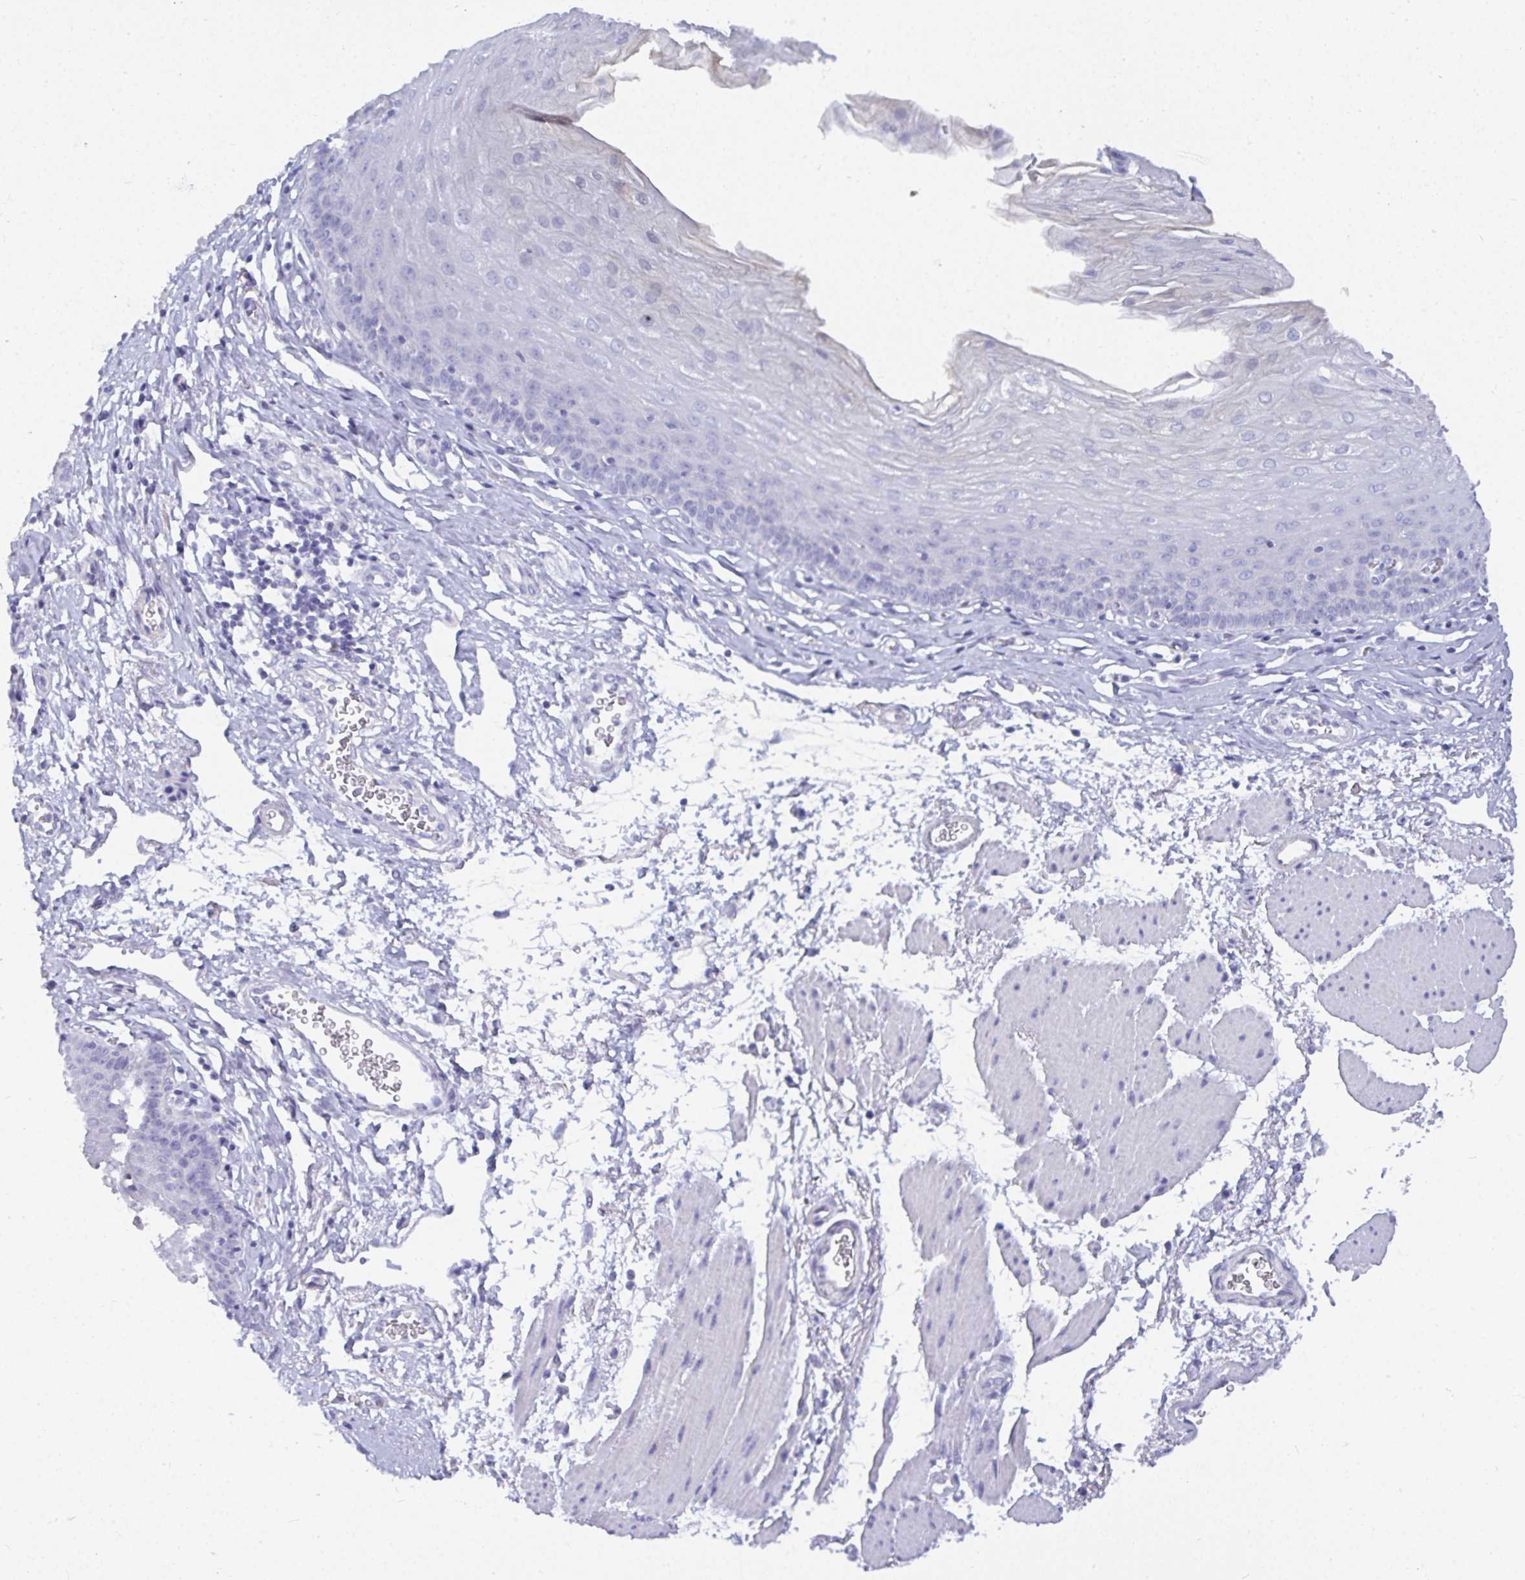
{"staining": {"intensity": "negative", "quantity": "none", "location": "none"}, "tissue": "esophagus", "cell_type": "Squamous epithelial cells", "image_type": "normal", "snomed": [{"axis": "morphology", "description": "Normal tissue, NOS"}, {"axis": "topography", "description": "Esophagus"}], "caption": "Immunohistochemical staining of unremarkable esophagus exhibits no significant staining in squamous epithelial cells.", "gene": "TMEM241", "patient": {"sex": "female", "age": 81}}